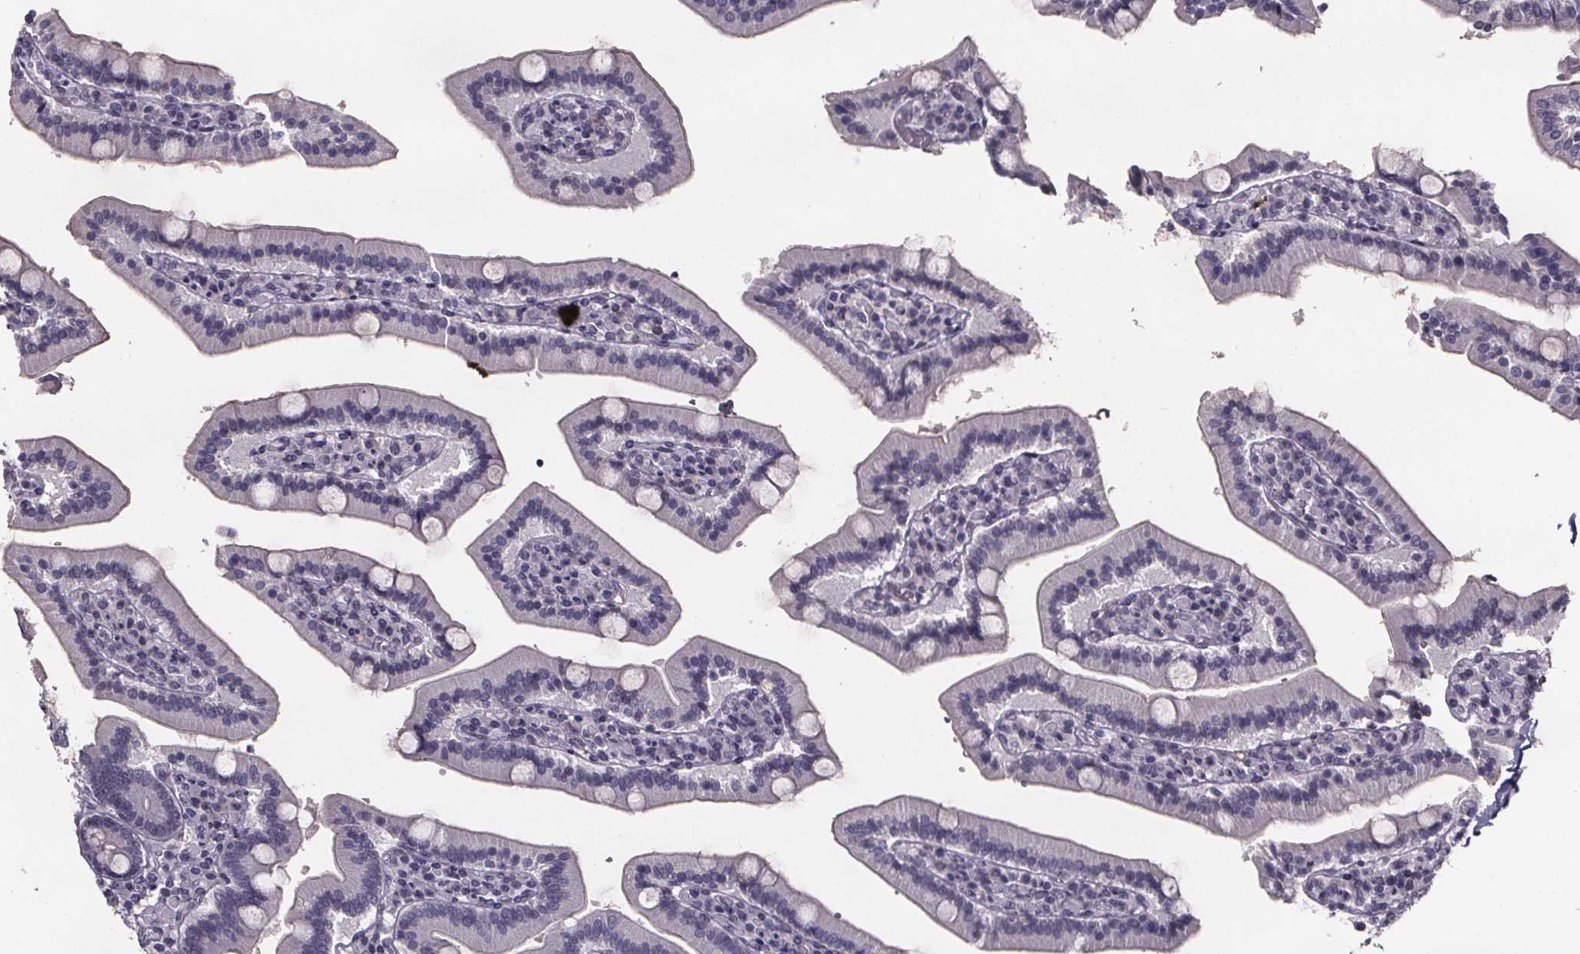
{"staining": {"intensity": "negative", "quantity": "none", "location": "none"}, "tissue": "duodenum", "cell_type": "Glandular cells", "image_type": "normal", "snomed": [{"axis": "morphology", "description": "Normal tissue, NOS"}, {"axis": "topography", "description": "Duodenum"}], "caption": "The immunohistochemistry histopathology image has no significant staining in glandular cells of duodenum.", "gene": "AR", "patient": {"sex": "female", "age": 62}}